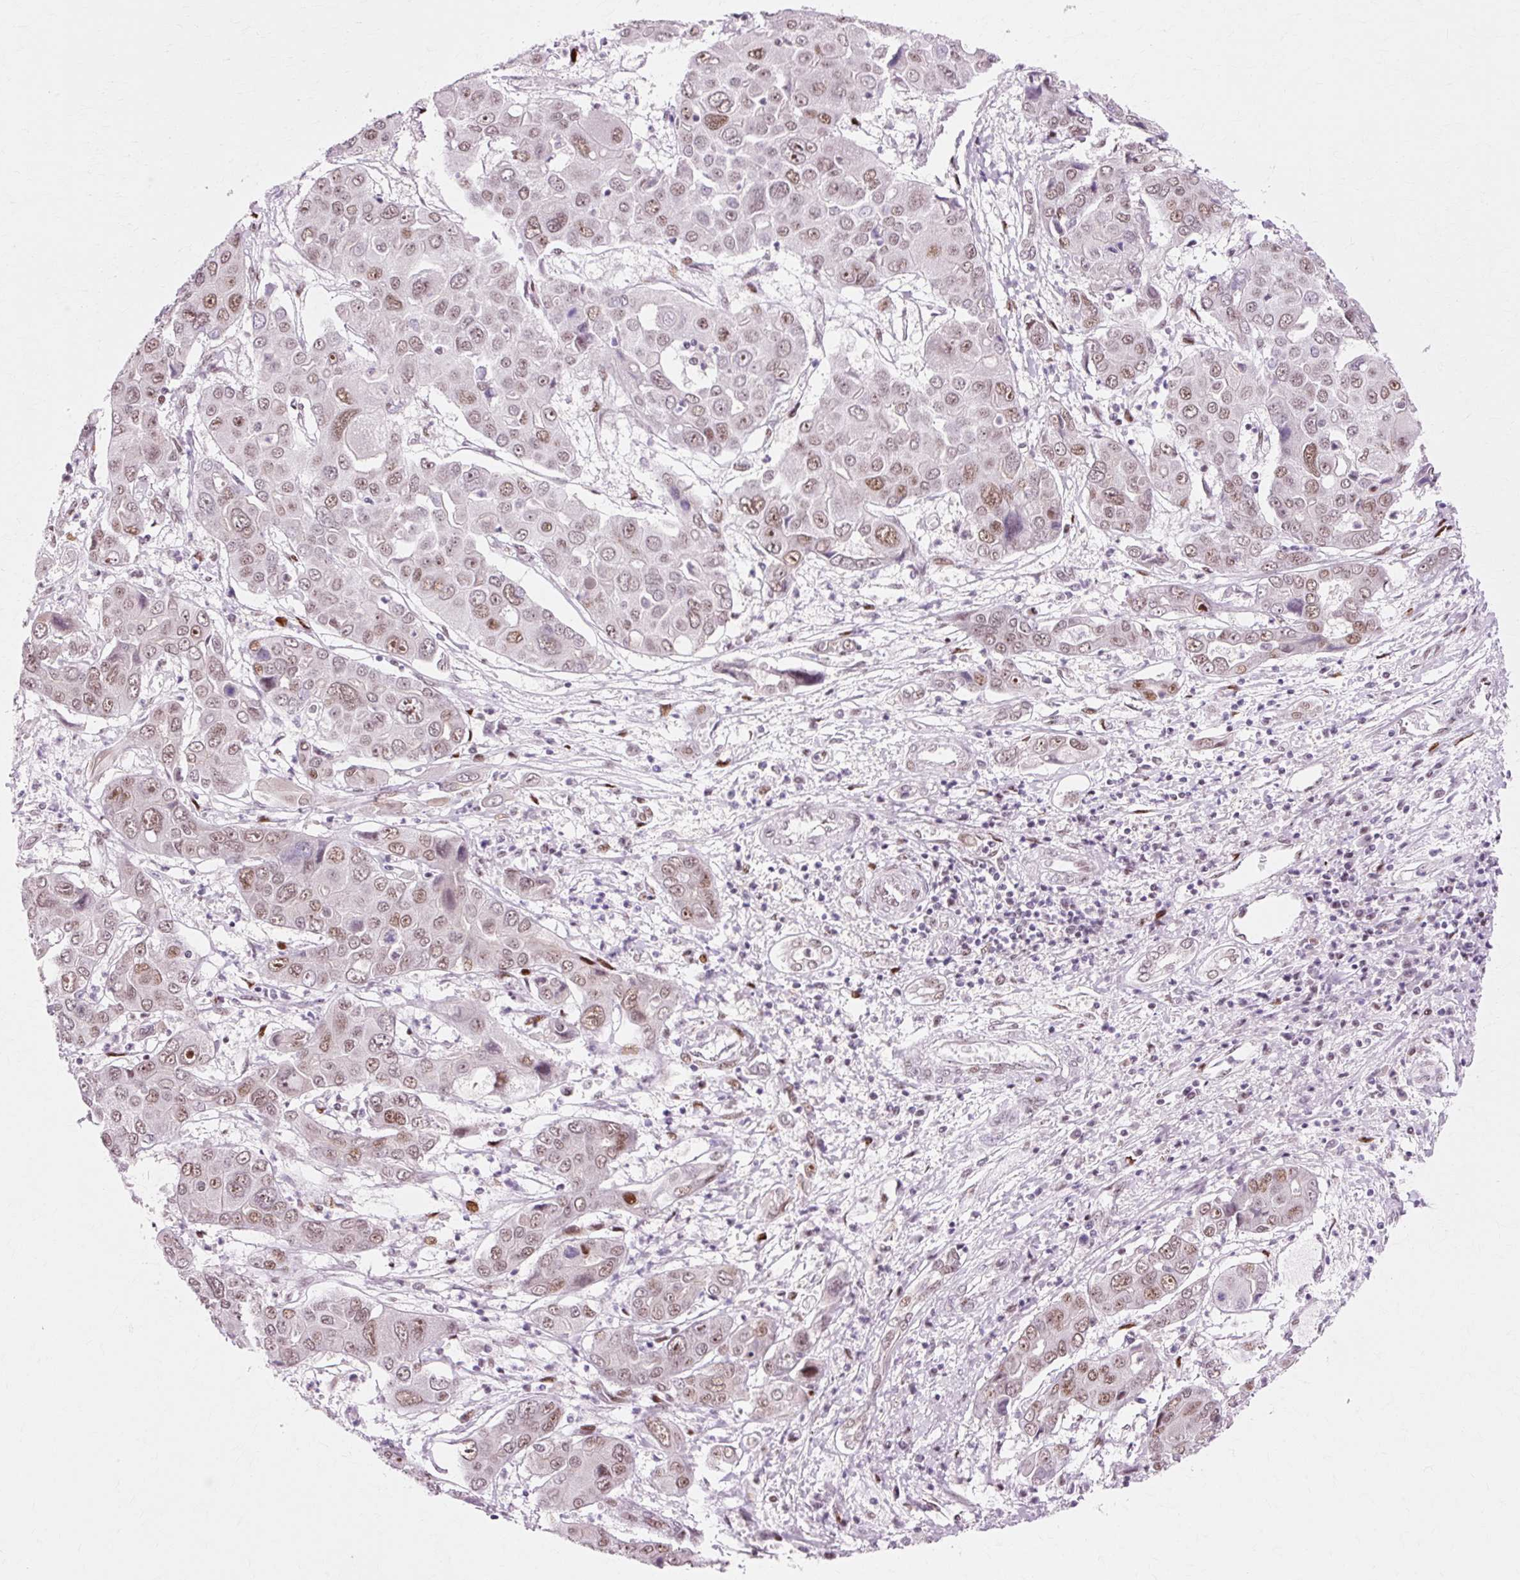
{"staining": {"intensity": "moderate", "quantity": "25%-75%", "location": "nuclear"}, "tissue": "liver cancer", "cell_type": "Tumor cells", "image_type": "cancer", "snomed": [{"axis": "morphology", "description": "Cholangiocarcinoma"}, {"axis": "topography", "description": "Liver"}], "caption": "Immunohistochemistry (DAB (3,3'-diaminobenzidine)) staining of cholangiocarcinoma (liver) displays moderate nuclear protein staining in approximately 25%-75% of tumor cells.", "gene": "MACROD2", "patient": {"sex": "male", "age": 67}}